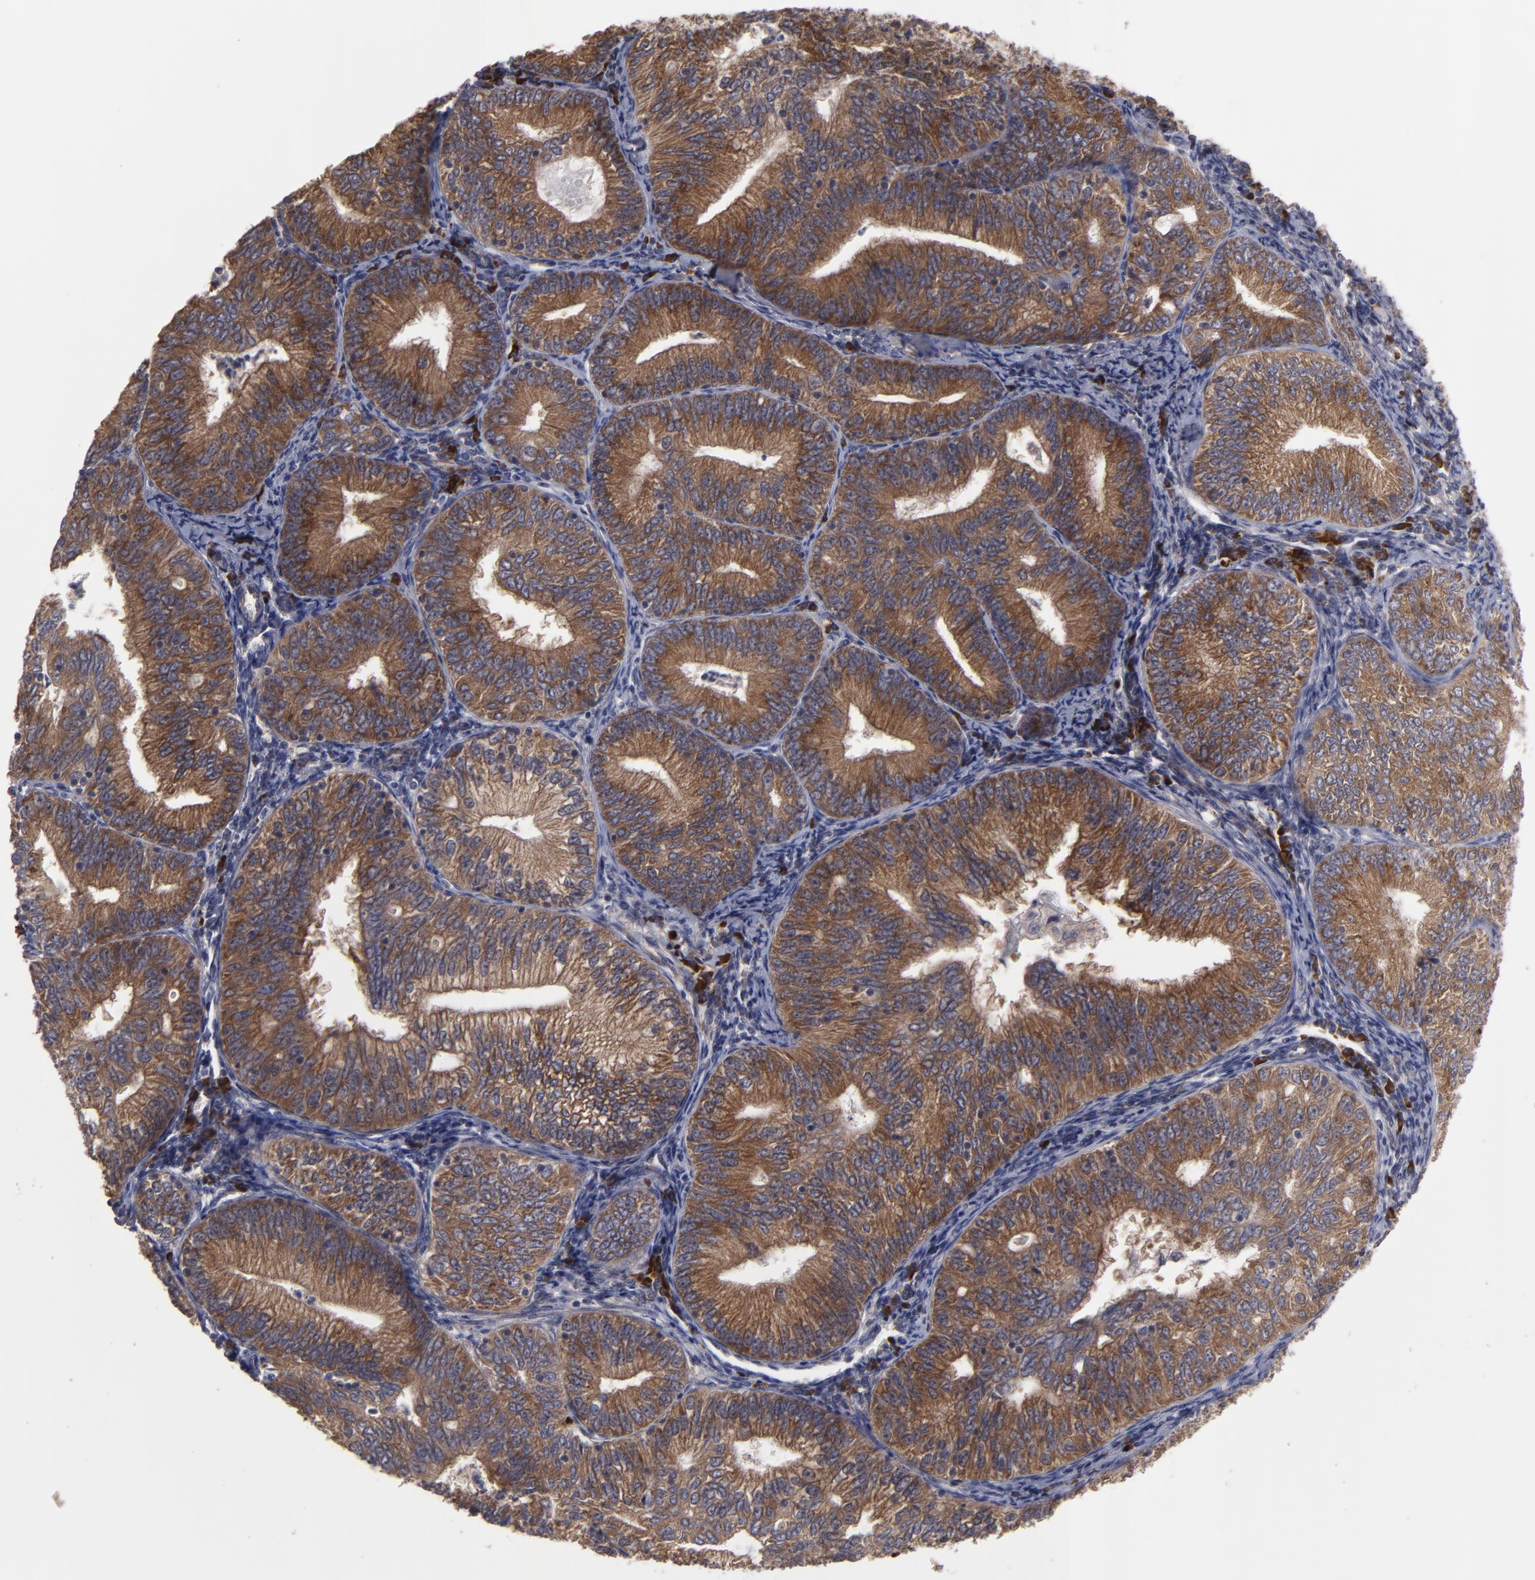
{"staining": {"intensity": "moderate", "quantity": ">75%", "location": "cytoplasmic/membranous"}, "tissue": "endometrial cancer", "cell_type": "Tumor cells", "image_type": "cancer", "snomed": [{"axis": "morphology", "description": "Adenocarcinoma, NOS"}, {"axis": "topography", "description": "Endometrium"}], "caption": "Brown immunohistochemical staining in endometrial cancer (adenocarcinoma) shows moderate cytoplasmic/membranous positivity in about >75% of tumor cells.", "gene": "SND1", "patient": {"sex": "female", "age": 69}}